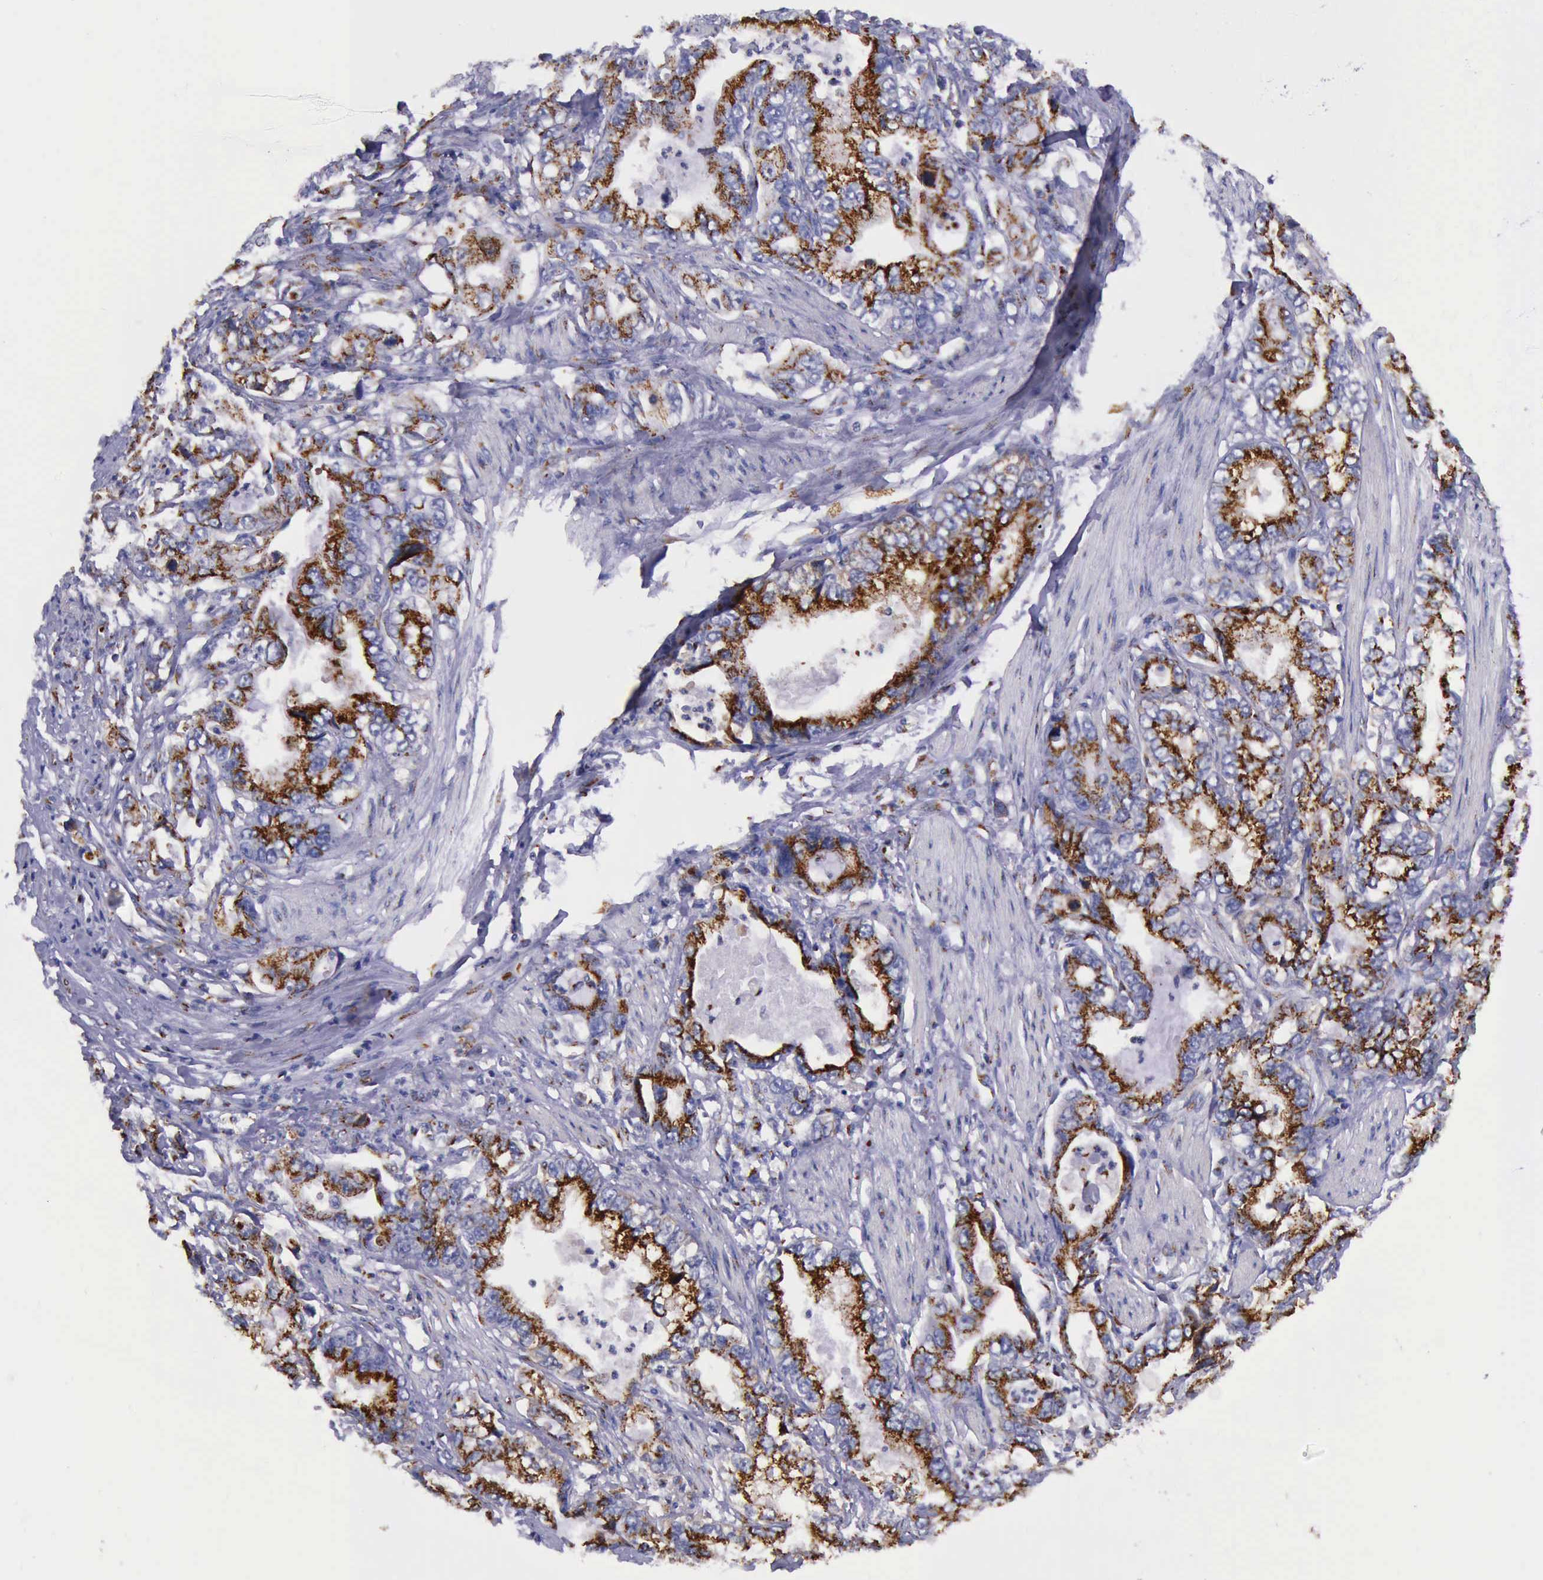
{"staining": {"intensity": "strong", "quantity": ">75%", "location": "cytoplasmic/membranous"}, "tissue": "stomach cancer", "cell_type": "Tumor cells", "image_type": "cancer", "snomed": [{"axis": "morphology", "description": "Adenocarcinoma, NOS"}, {"axis": "topography", "description": "Pancreas"}, {"axis": "topography", "description": "Stomach, upper"}], "caption": "About >75% of tumor cells in adenocarcinoma (stomach) show strong cytoplasmic/membranous protein staining as visualized by brown immunohistochemical staining.", "gene": "GOLGA5", "patient": {"sex": "male", "age": 77}}